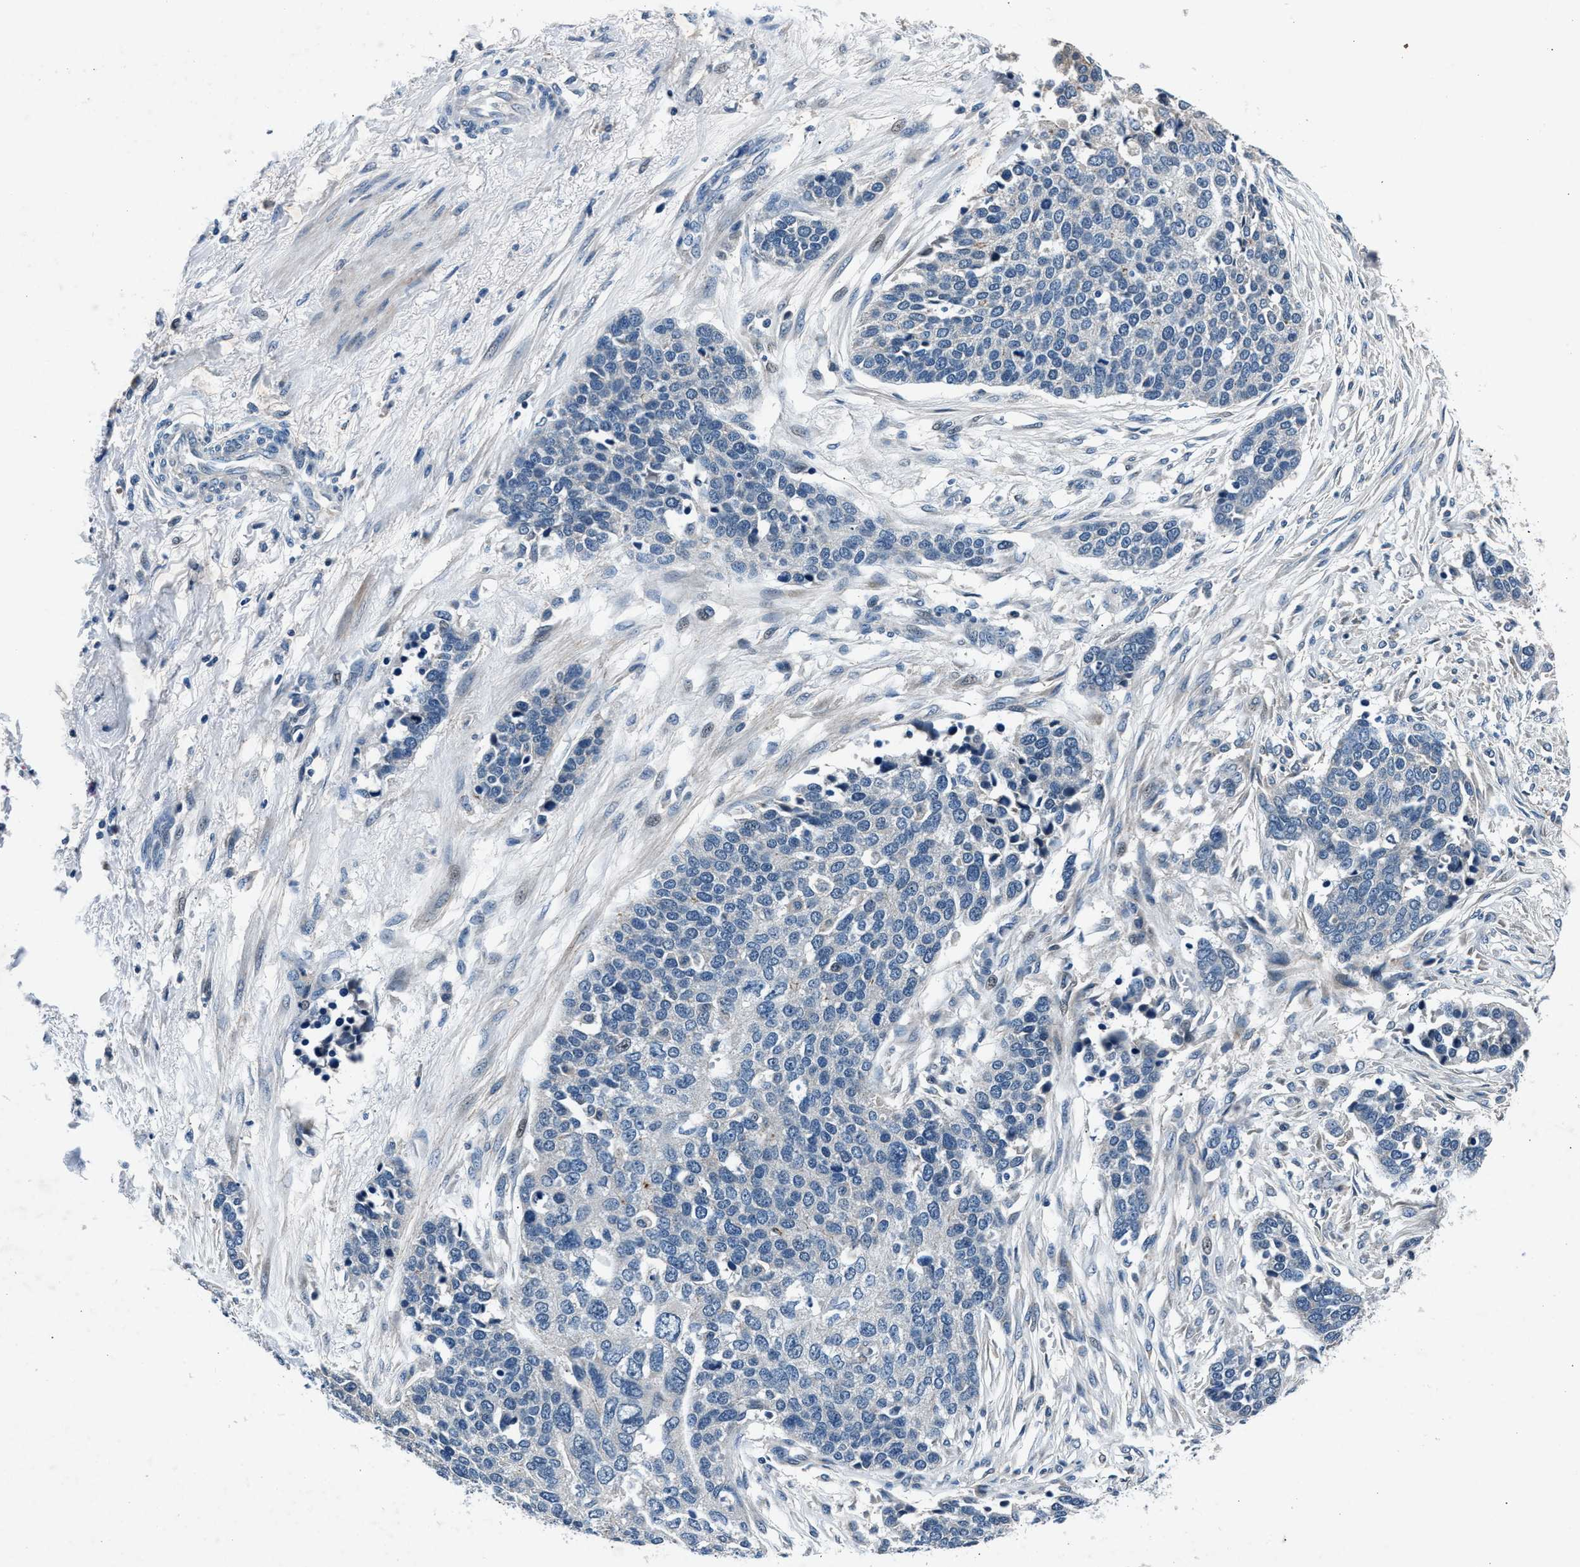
{"staining": {"intensity": "negative", "quantity": "none", "location": "none"}, "tissue": "ovarian cancer", "cell_type": "Tumor cells", "image_type": "cancer", "snomed": [{"axis": "morphology", "description": "Cystadenocarcinoma, serous, NOS"}, {"axis": "topography", "description": "Ovary"}], "caption": "Protein analysis of ovarian cancer (serous cystadenocarcinoma) reveals no significant positivity in tumor cells.", "gene": "DENND6B", "patient": {"sex": "female", "age": 44}}